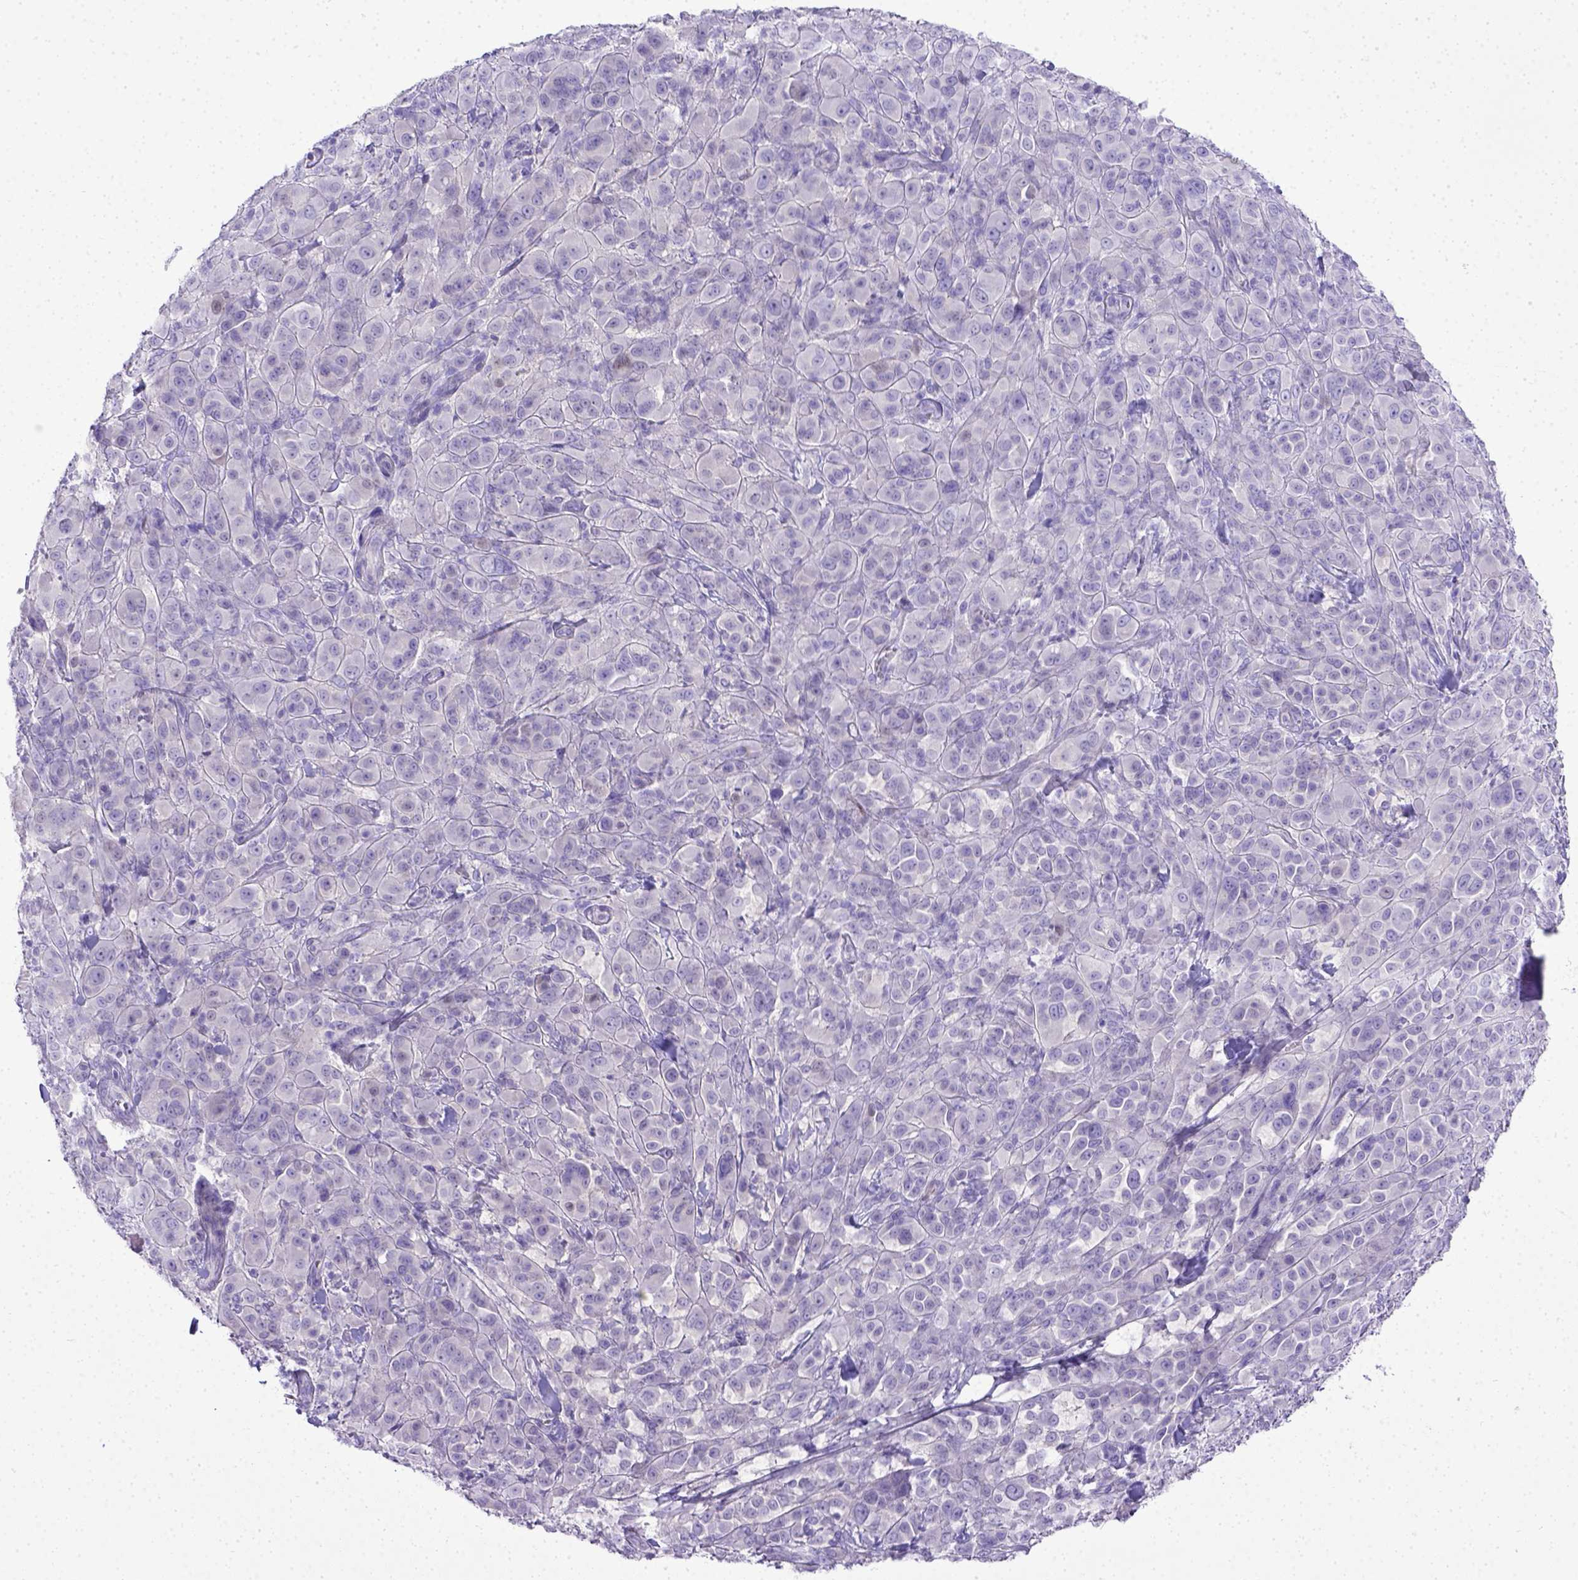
{"staining": {"intensity": "negative", "quantity": "none", "location": "none"}, "tissue": "melanoma", "cell_type": "Tumor cells", "image_type": "cancer", "snomed": [{"axis": "morphology", "description": "Malignant melanoma, NOS"}, {"axis": "topography", "description": "Skin"}], "caption": "Immunohistochemical staining of malignant melanoma reveals no significant expression in tumor cells. The staining was performed using DAB (3,3'-diaminobenzidine) to visualize the protein expression in brown, while the nuclei were stained in blue with hematoxylin (Magnification: 20x).", "gene": "BTN1A1", "patient": {"sex": "female", "age": 87}}